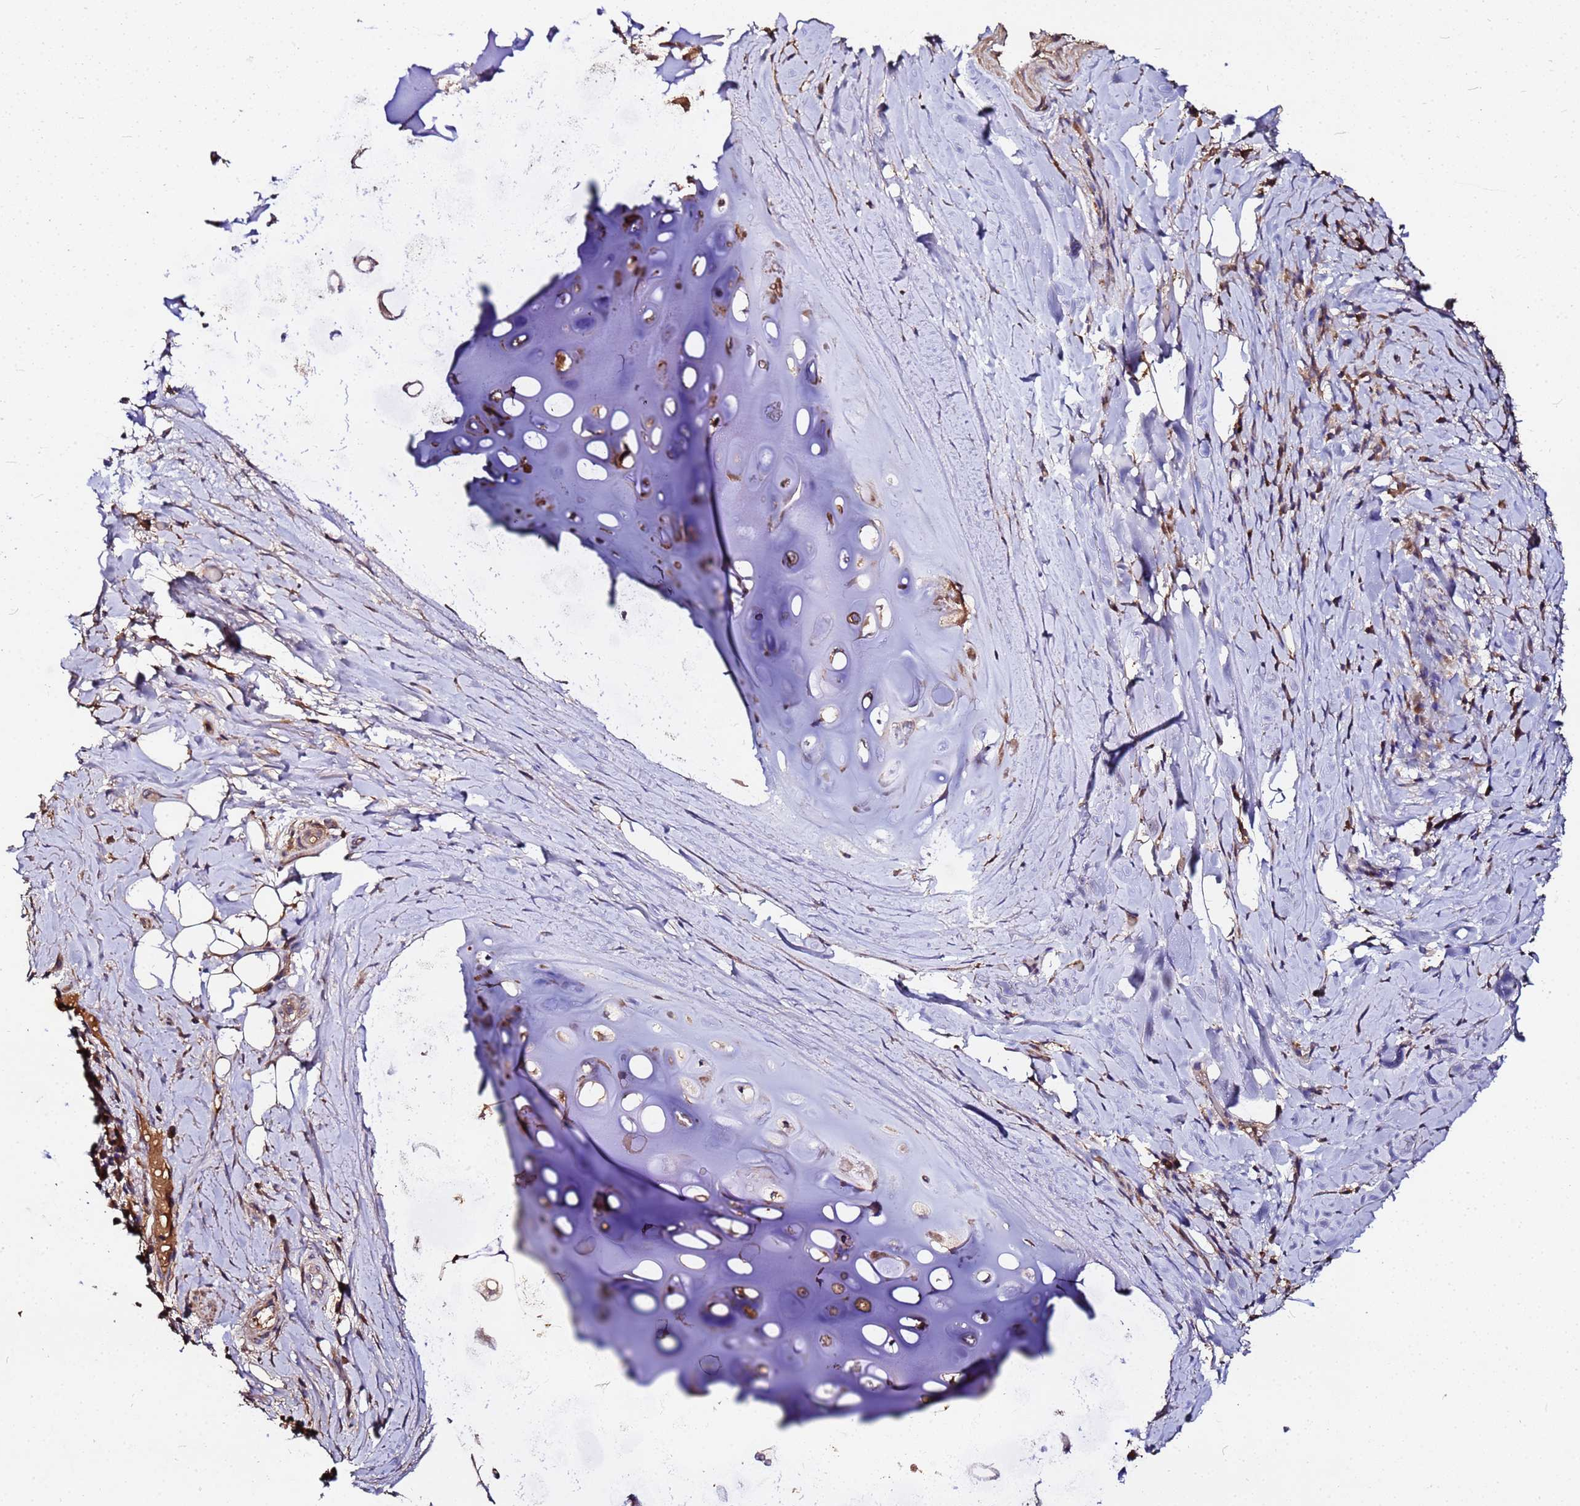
{"staining": {"intensity": "moderate", "quantity": ">75%", "location": "cytoplasmic/membranous"}, "tissue": "soft tissue", "cell_type": "Chondrocytes", "image_type": "normal", "snomed": [{"axis": "morphology", "description": "Normal tissue, NOS"}, {"axis": "morphology", "description": "Squamous cell carcinoma, NOS"}, {"axis": "topography", "description": "Bronchus"}, {"axis": "topography", "description": "Lung"}], "caption": "Immunohistochemical staining of normal human soft tissue exhibits >75% levels of moderate cytoplasmic/membranous protein positivity in about >75% of chondrocytes. (brown staining indicates protein expression, while blue staining denotes nuclei).", "gene": "MTERF1", "patient": {"sex": "male", "age": 64}}